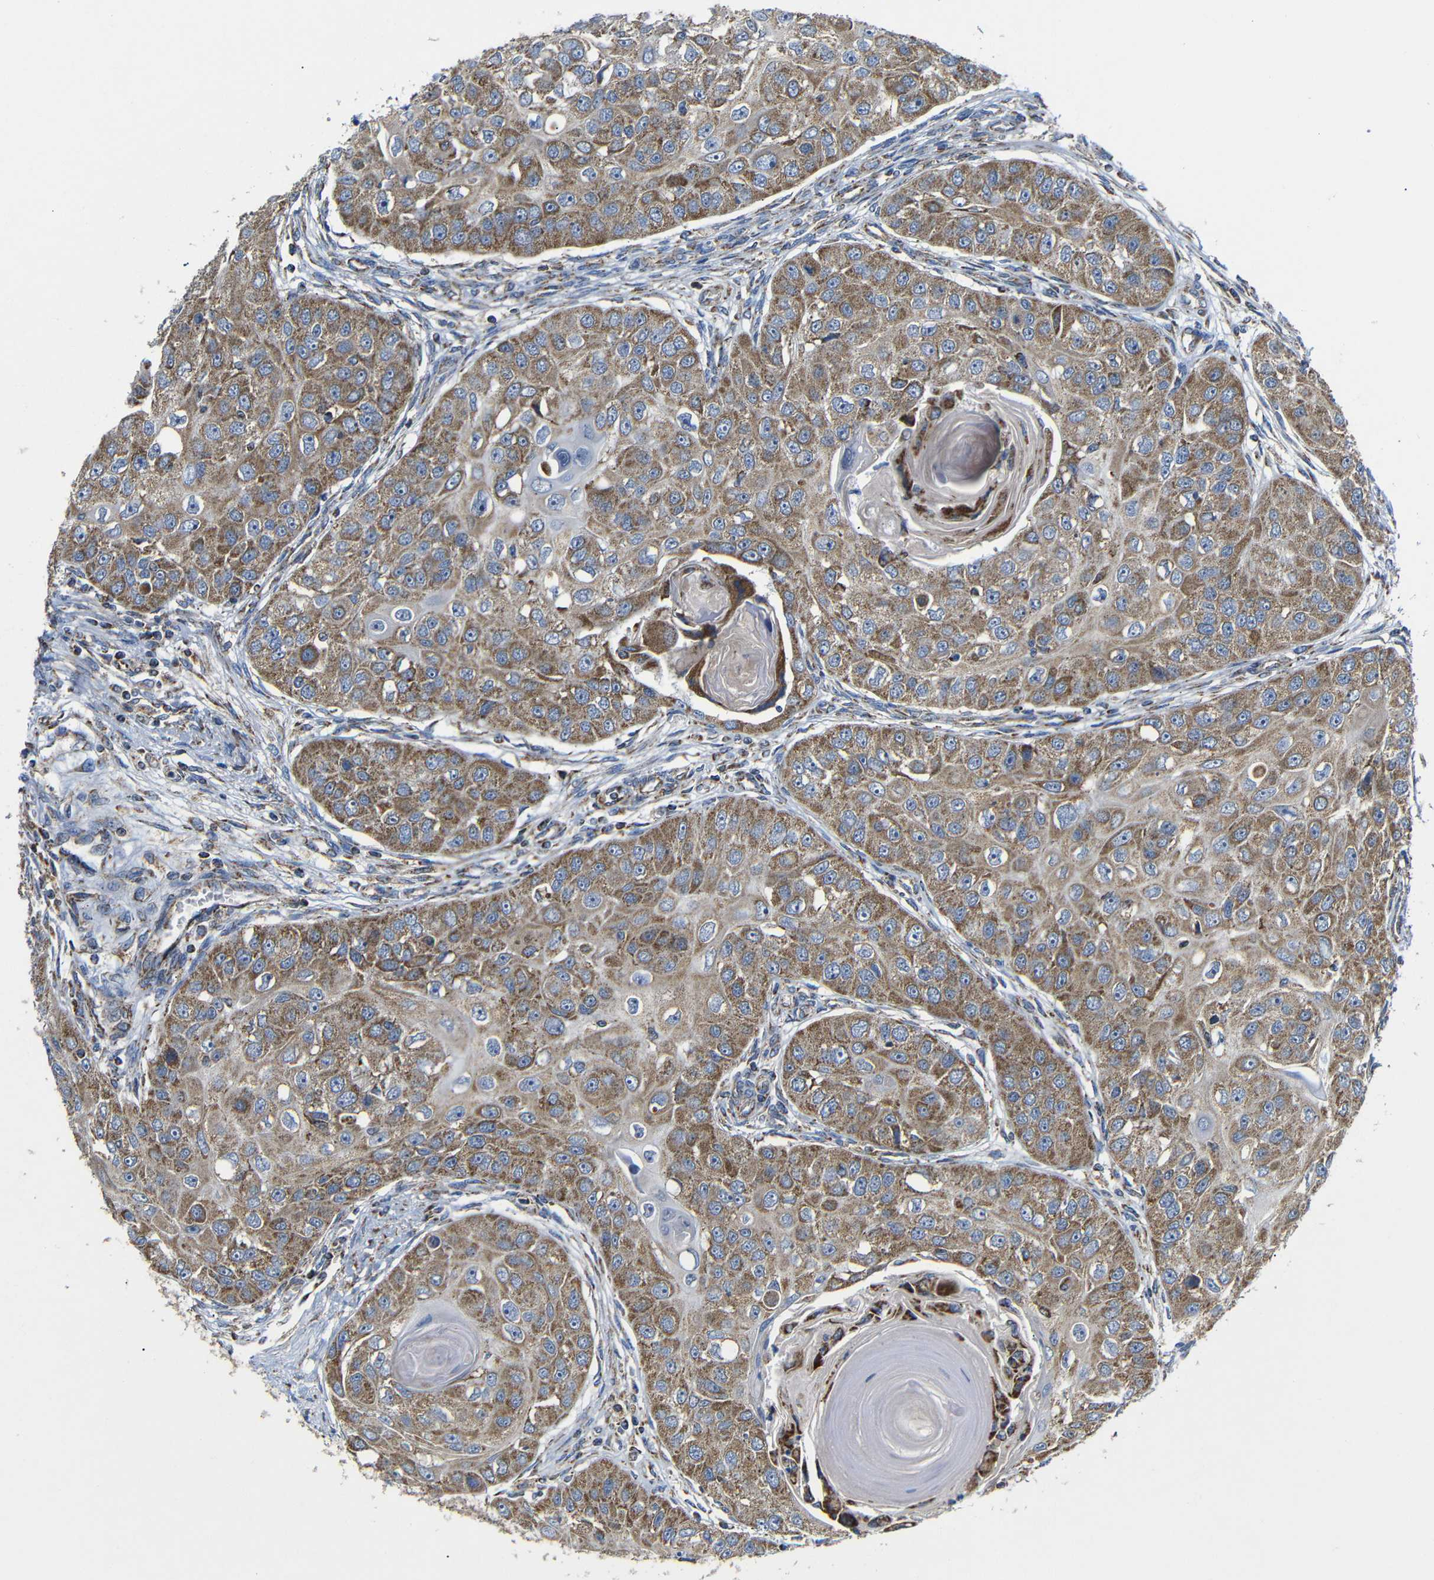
{"staining": {"intensity": "moderate", "quantity": ">75%", "location": "cytoplasmic/membranous"}, "tissue": "head and neck cancer", "cell_type": "Tumor cells", "image_type": "cancer", "snomed": [{"axis": "morphology", "description": "Normal tissue, NOS"}, {"axis": "morphology", "description": "Squamous cell carcinoma, NOS"}, {"axis": "topography", "description": "Skeletal muscle"}, {"axis": "topography", "description": "Head-Neck"}], "caption": "Approximately >75% of tumor cells in human head and neck cancer (squamous cell carcinoma) display moderate cytoplasmic/membranous protein positivity as visualized by brown immunohistochemical staining.", "gene": "FAM171B", "patient": {"sex": "male", "age": 51}}